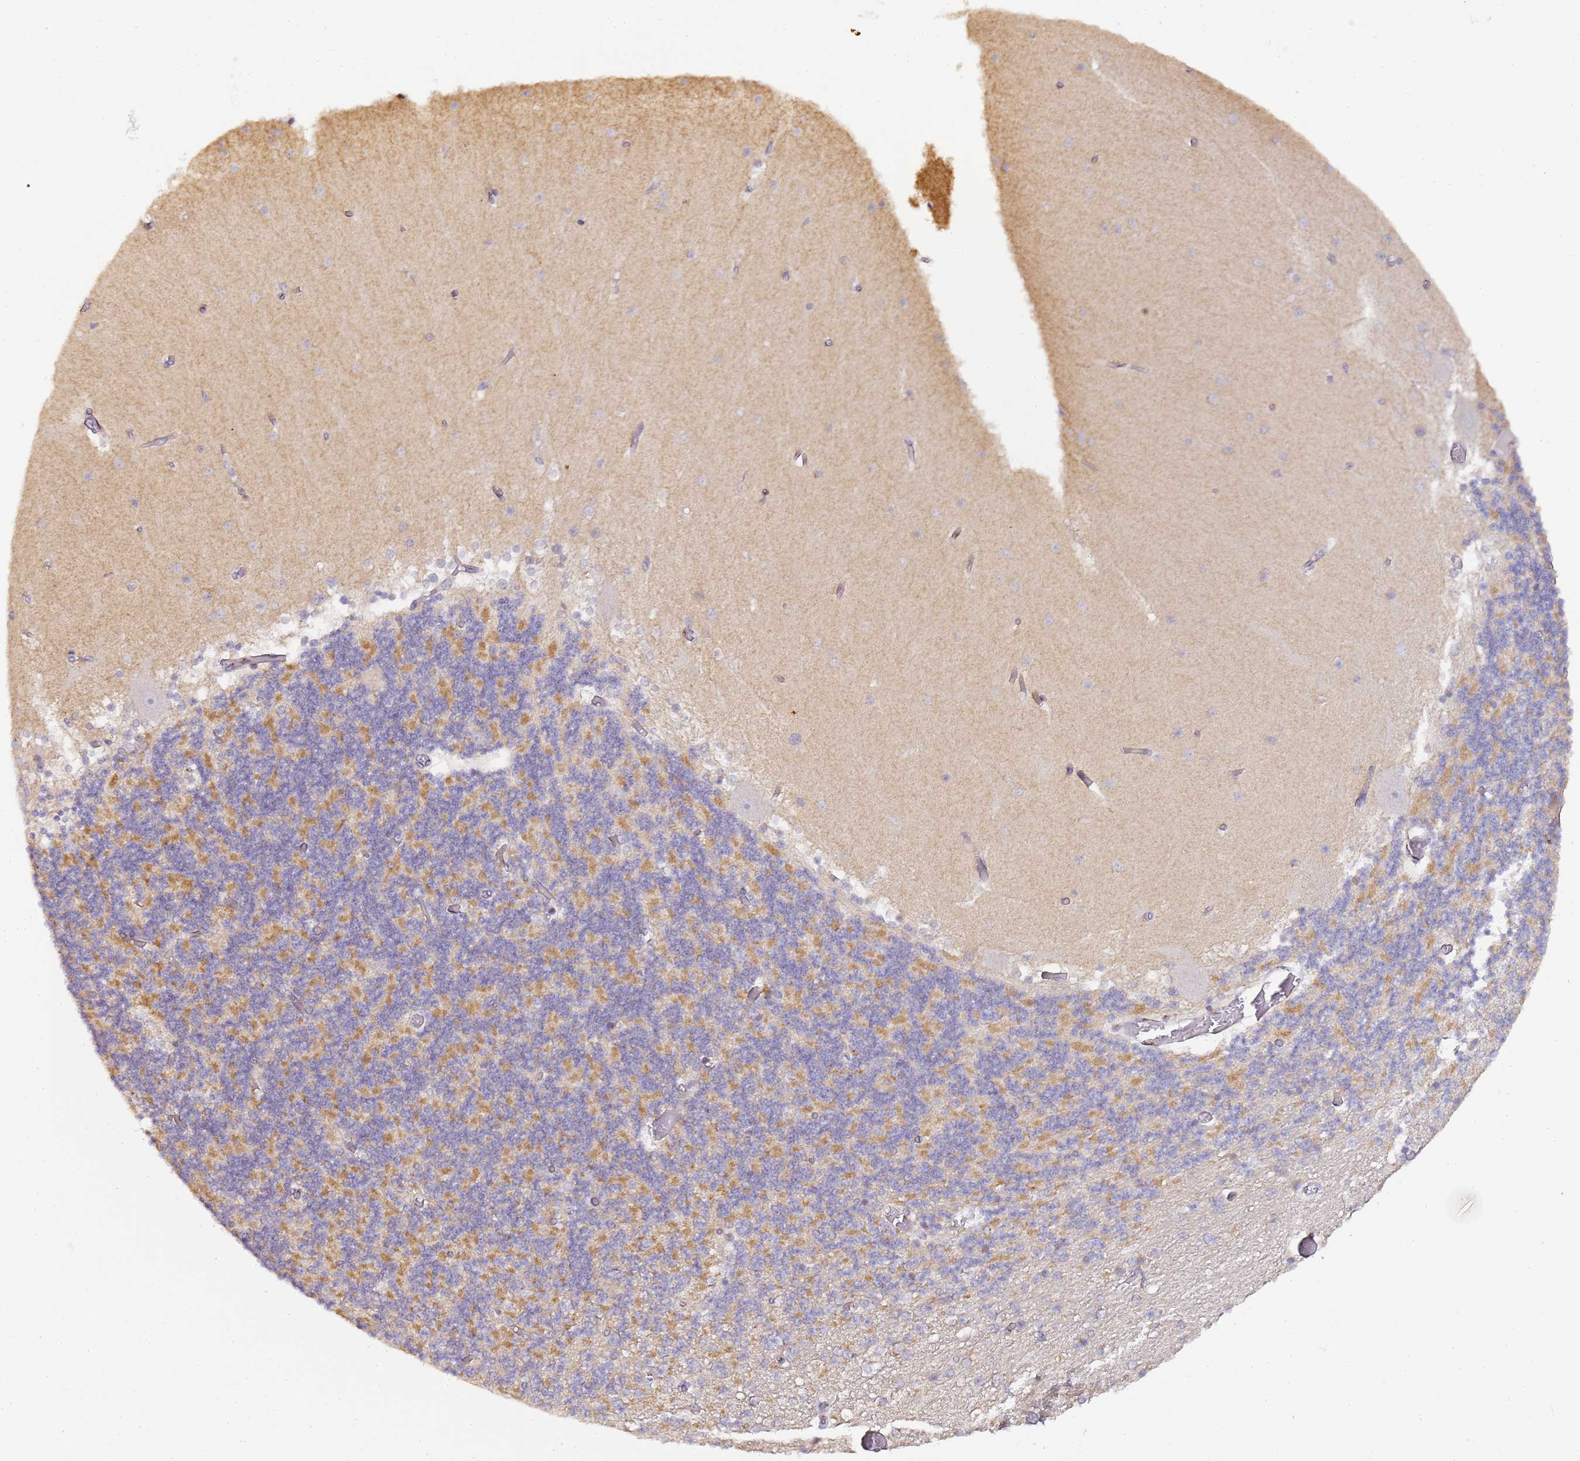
{"staining": {"intensity": "moderate", "quantity": "25%-75%", "location": "cytoplasmic/membranous"}, "tissue": "cerebellum", "cell_type": "Cells in granular layer", "image_type": "normal", "snomed": [{"axis": "morphology", "description": "Normal tissue, NOS"}, {"axis": "topography", "description": "Cerebellum"}], "caption": "A high-resolution photomicrograph shows IHC staining of normal cerebellum, which reveals moderate cytoplasmic/membranous positivity in about 25%-75% of cells in granular layer.", "gene": "MRPL49", "patient": {"sex": "female", "age": 28}}